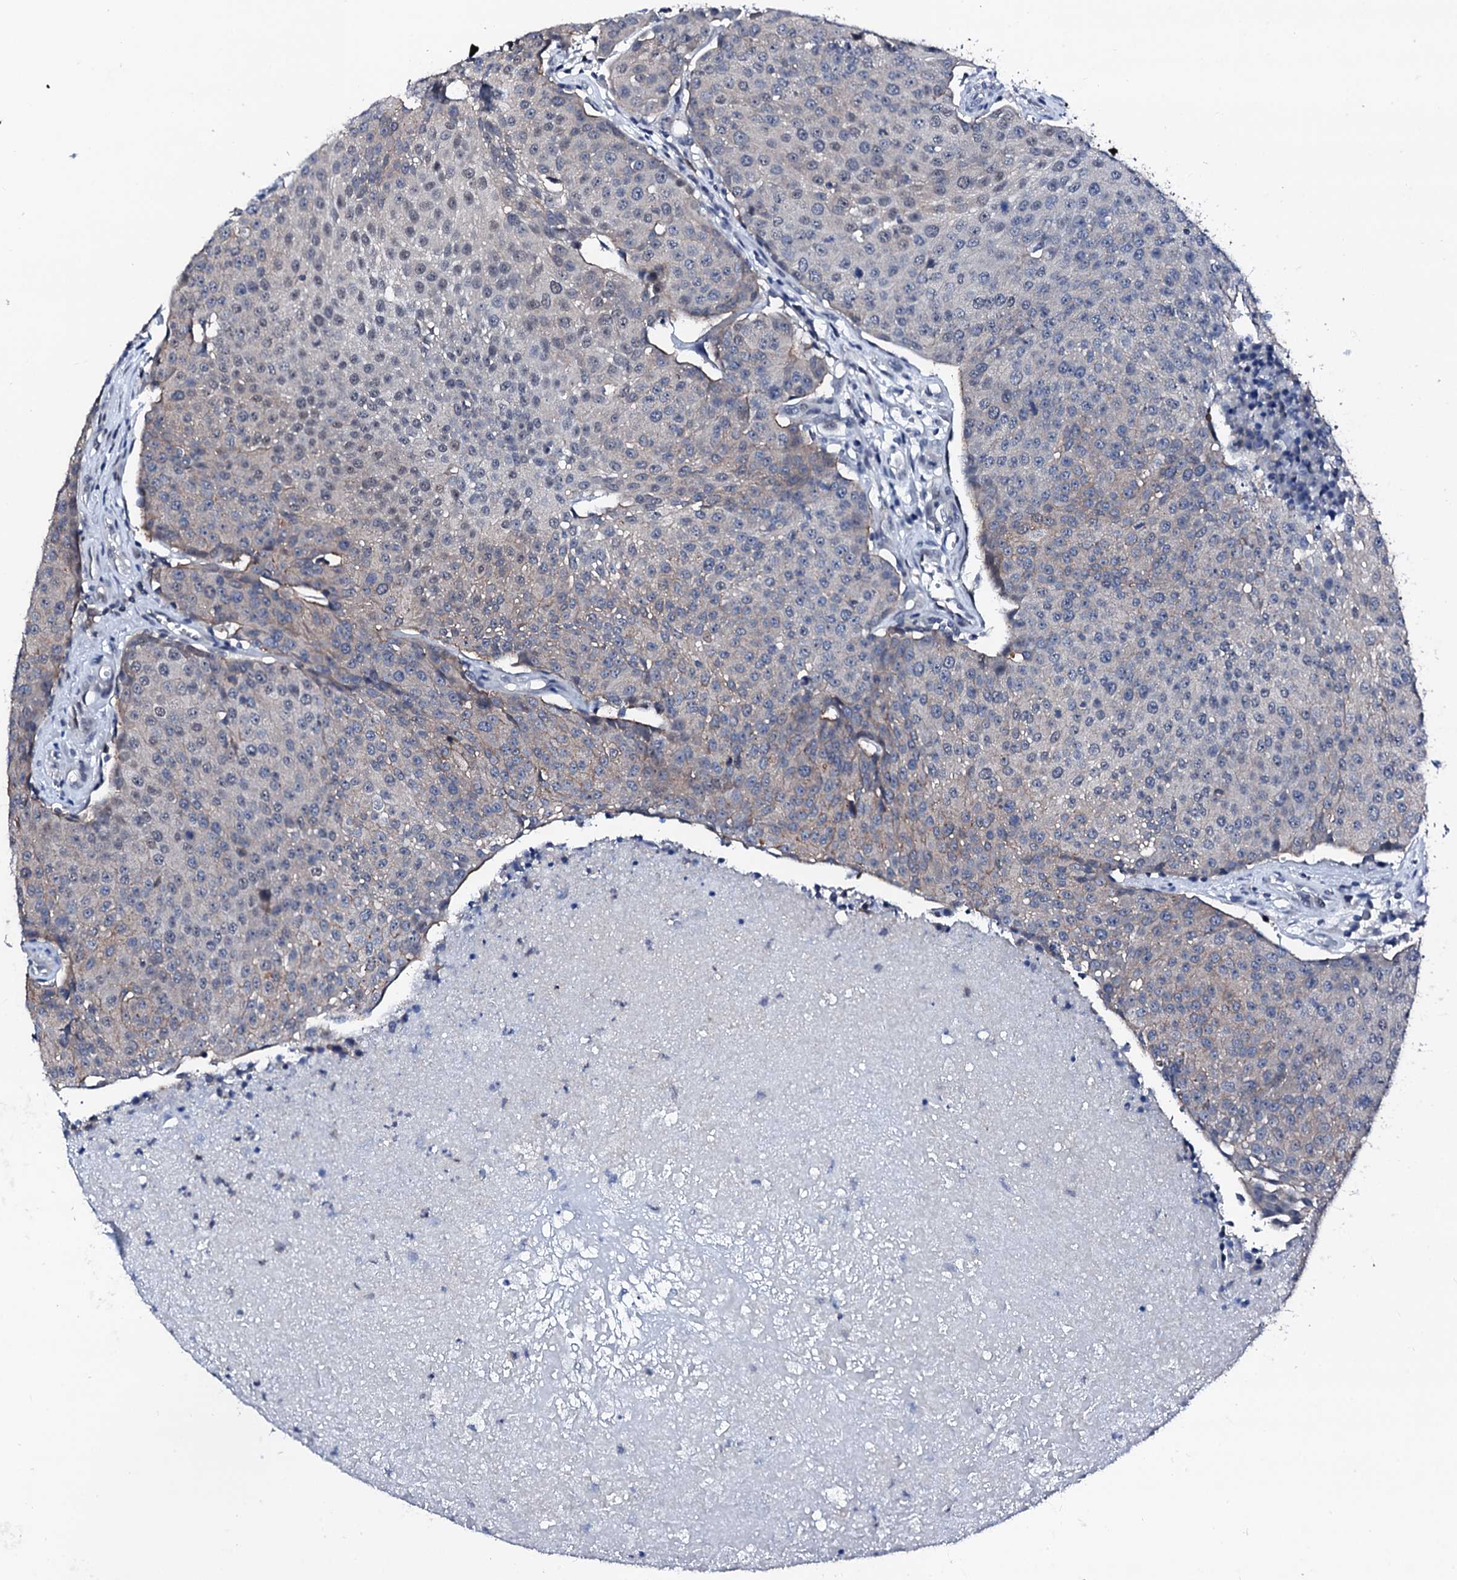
{"staining": {"intensity": "negative", "quantity": "none", "location": "none"}, "tissue": "urothelial cancer", "cell_type": "Tumor cells", "image_type": "cancer", "snomed": [{"axis": "morphology", "description": "Urothelial carcinoma, High grade"}, {"axis": "topography", "description": "Urinary bladder"}], "caption": "This is an immunohistochemistry (IHC) micrograph of high-grade urothelial carcinoma. There is no positivity in tumor cells.", "gene": "TRAFD1", "patient": {"sex": "female", "age": 85}}